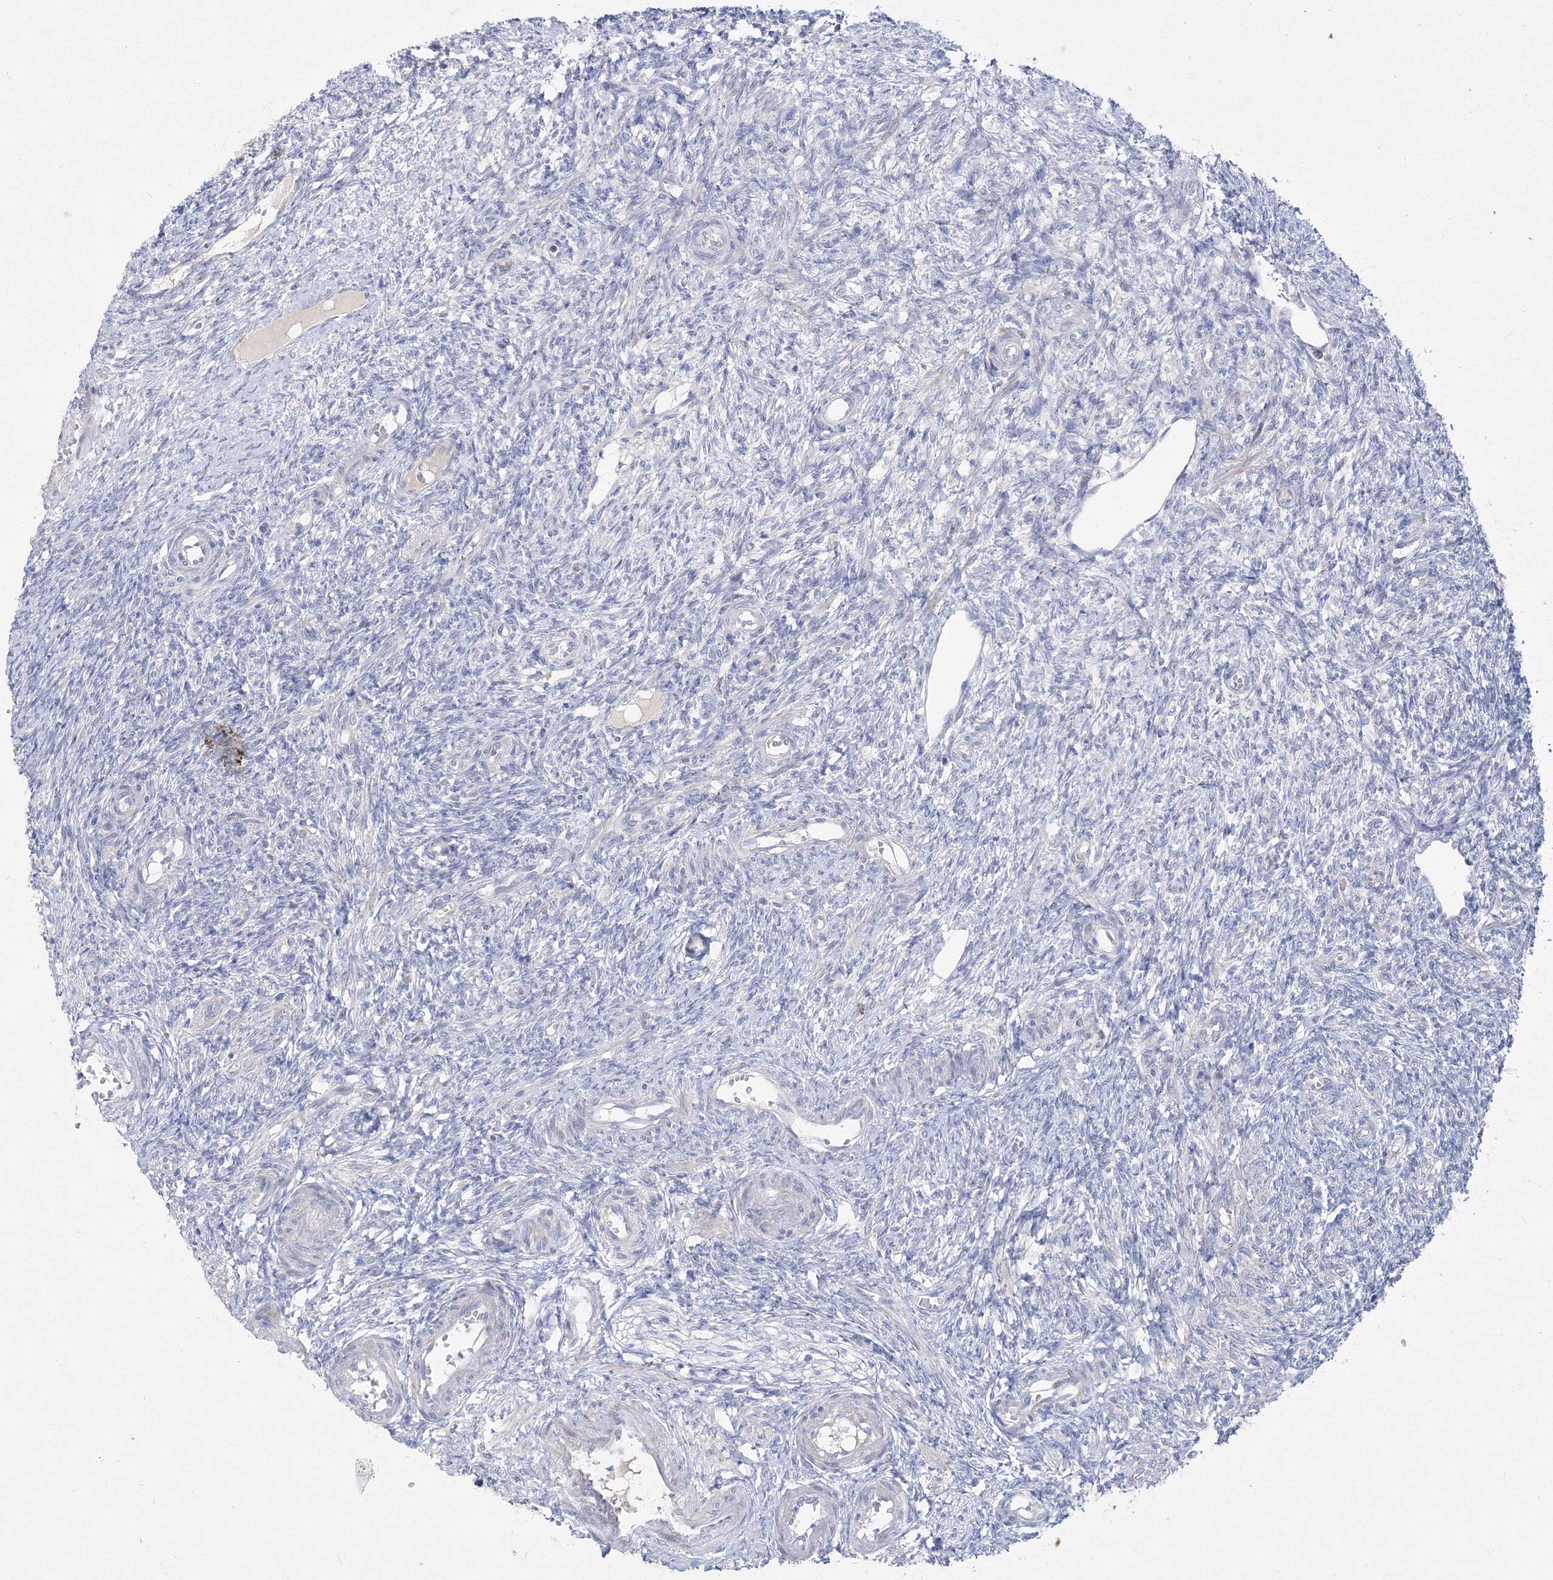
{"staining": {"intensity": "negative", "quantity": "none", "location": "none"}, "tissue": "ovary", "cell_type": "Follicle cells", "image_type": "normal", "snomed": [{"axis": "morphology", "description": "Normal tissue, NOS"}, {"axis": "topography", "description": "Ovary"}], "caption": "The IHC histopathology image has no significant expression in follicle cells of ovary. The staining was performed using DAB (3,3'-diaminobenzidine) to visualize the protein expression in brown, while the nuclei were stained in blue with hematoxylin (Magnification: 20x).", "gene": "FBXL8", "patient": {"sex": "female", "age": 27}}